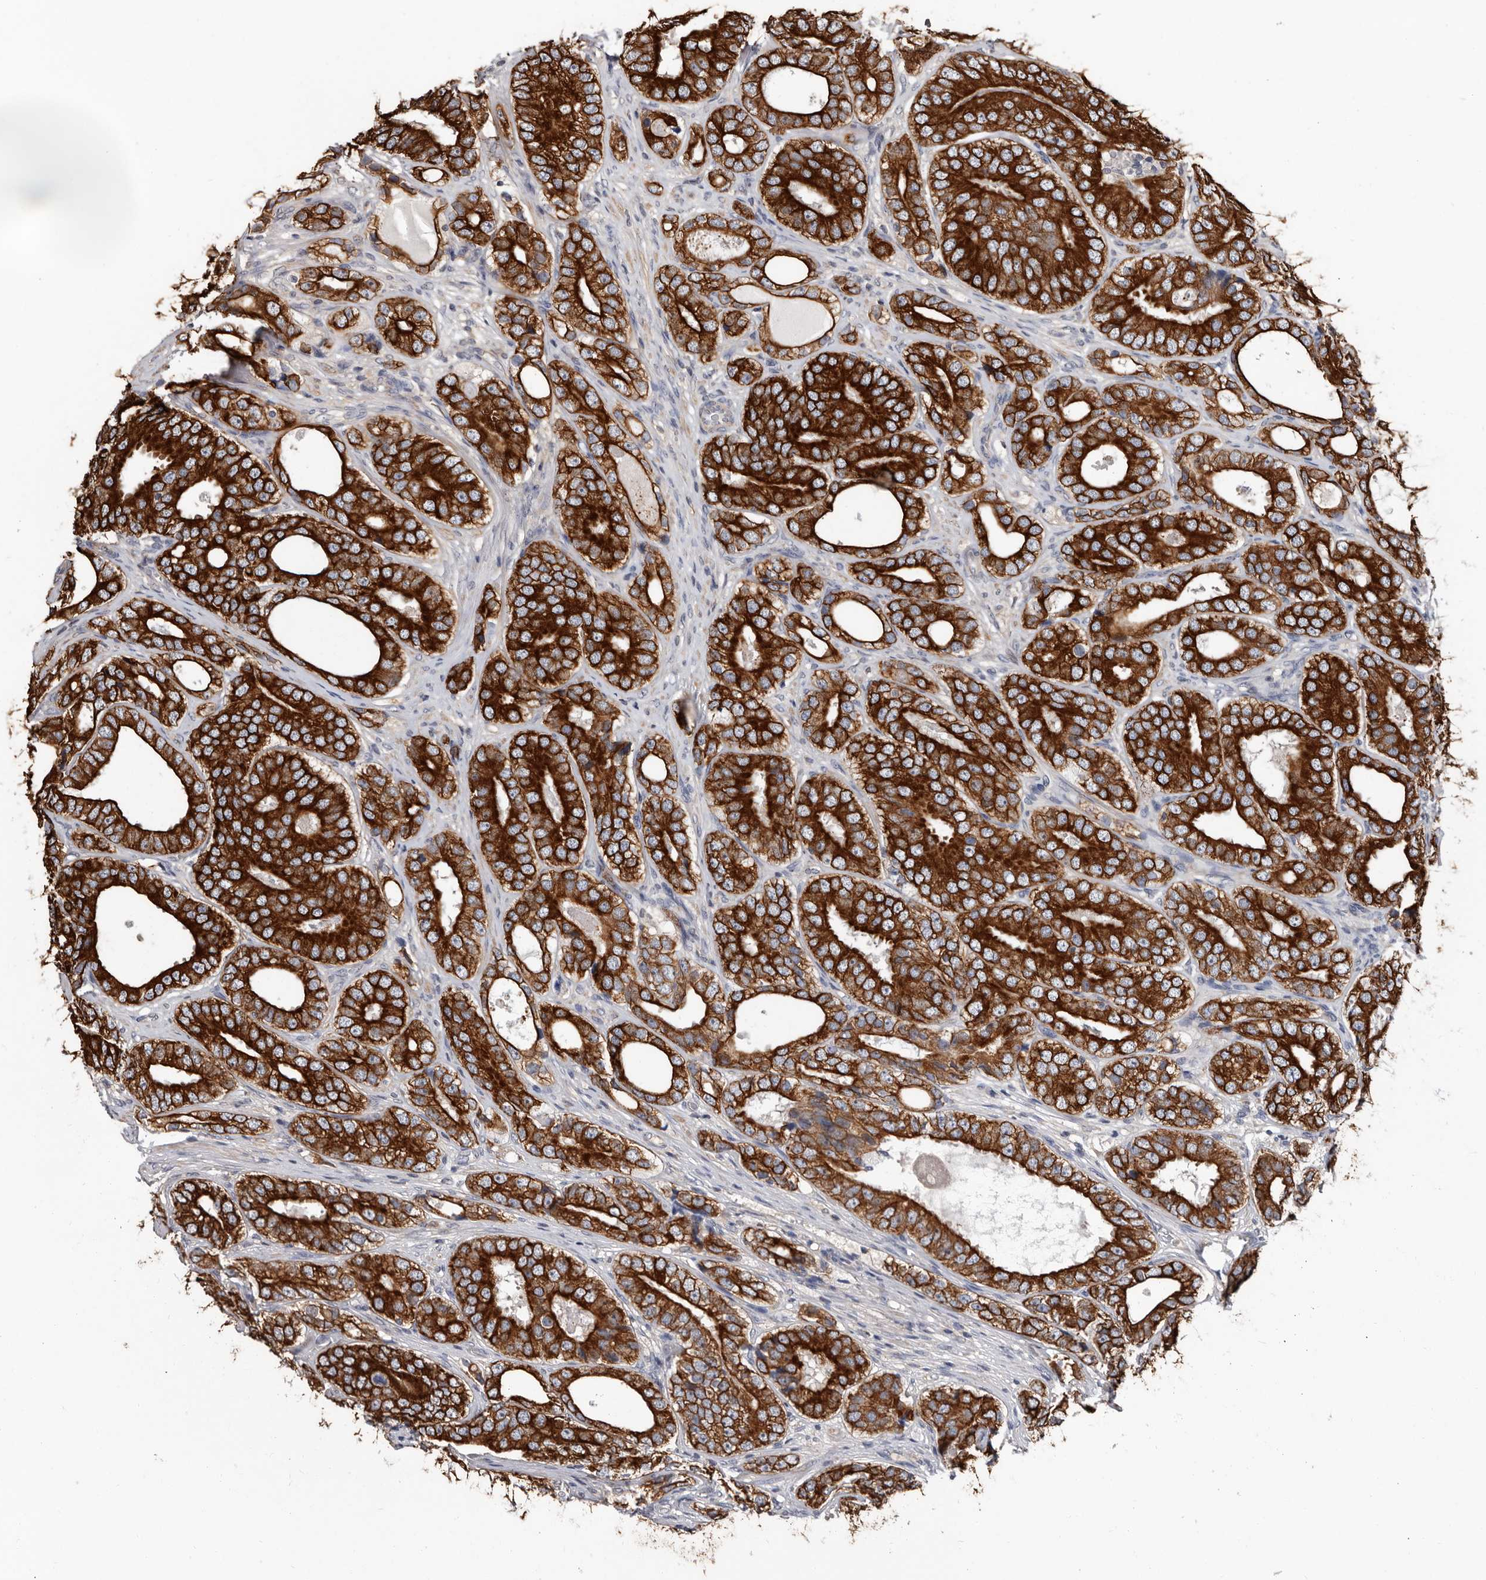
{"staining": {"intensity": "strong", "quantity": ">75%", "location": "cytoplasmic/membranous"}, "tissue": "prostate cancer", "cell_type": "Tumor cells", "image_type": "cancer", "snomed": [{"axis": "morphology", "description": "Adenocarcinoma, High grade"}, {"axis": "topography", "description": "Prostate"}], "caption": "High-grade adenocarcinoma (prostate) stained with IHC displays strong cytoplasmic/membranous expression in about >75% of tumor cells. The staining was performed using DAB to visualize the protein expression in brown, while the nuclei were stained in blue with hematoxylin (Magnification: 20x).", "gene": "MRPL18", "patient": {"sex": "male", "age": 56}}